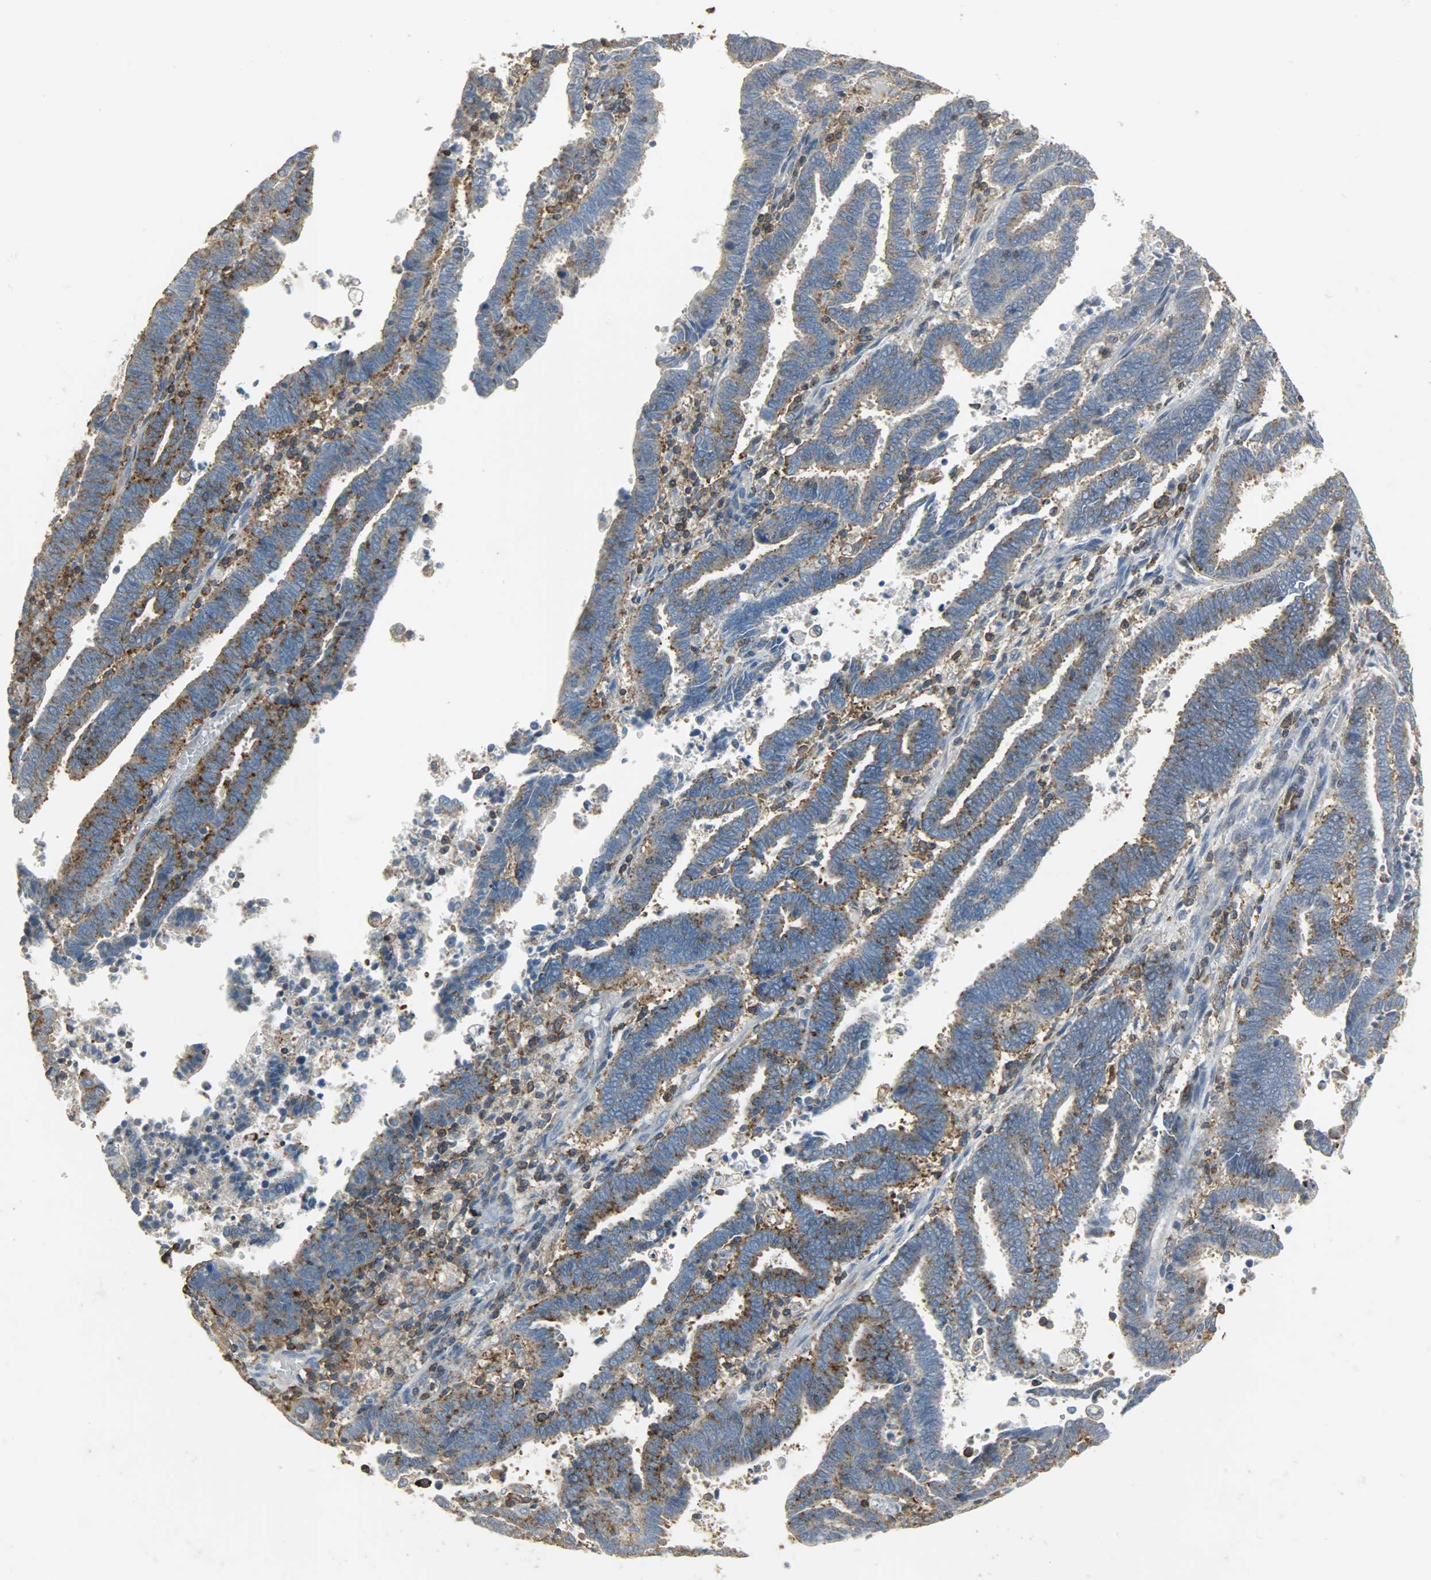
{"staining": {"intensity": "moderate", "quantity": ">75%", "location": "cytoplasmic/membranous"}, "tissue": "endometrial cancer", "cell_type": "Tumor cells", "image_type": "cancer", "snomed": [{"axis": "morphology", "description": "Adenocarcinoma, NOS"}, {"axis": "topography", "description": "Uterus"}], "caption": "Immunohistochemical staining of endometrial adenocarcinoma demonstrates moderate cytoplasmic/membranous protein positivity in about >75% of tumor cells.", "gene": "DNAJA4", "patient": {"sex": "female", "age": 83}}